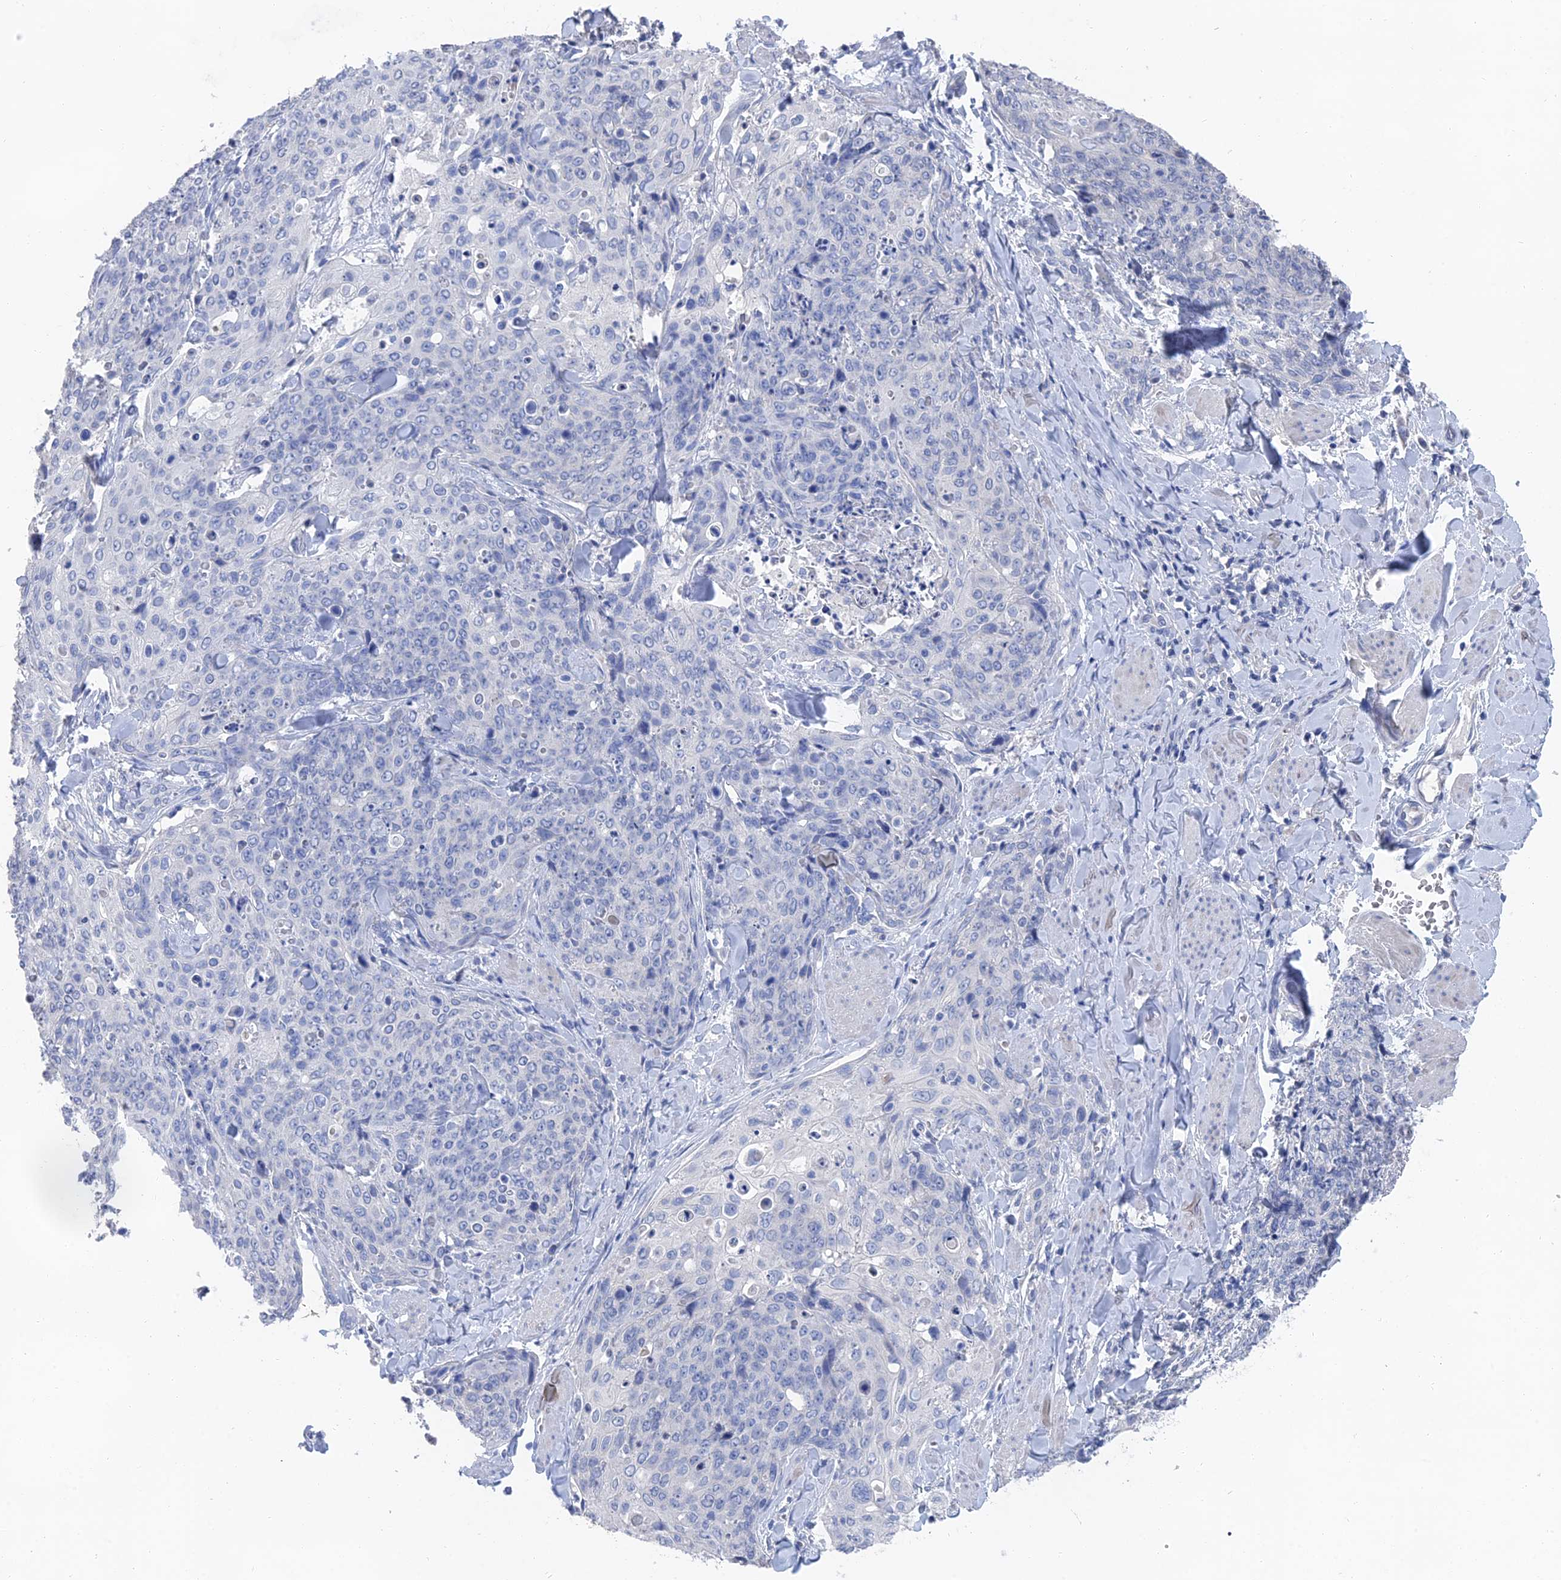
{"staining": {"intensity": "negative", "quantity": "none", "location": "none"}, "tissue": "skin cancer", "cell_type": "Tumor cells", "image_type": "cancer", "snomed": [{"axis": "morphology", "description": "Squamous cell carcinoma, NOS"}, {"axis": "topography", "description": "Skin"}, {"axis": "topography", "description": "Vulva"}], "caption": "Immunohistochemistry (IHC) micrograph of squamous cell carcinoma (skin) stained for a protein (brown), which reveals no staining in tumor cells.", "gene": "GFAP", "patient": {"sex": "female", "age": 85}}